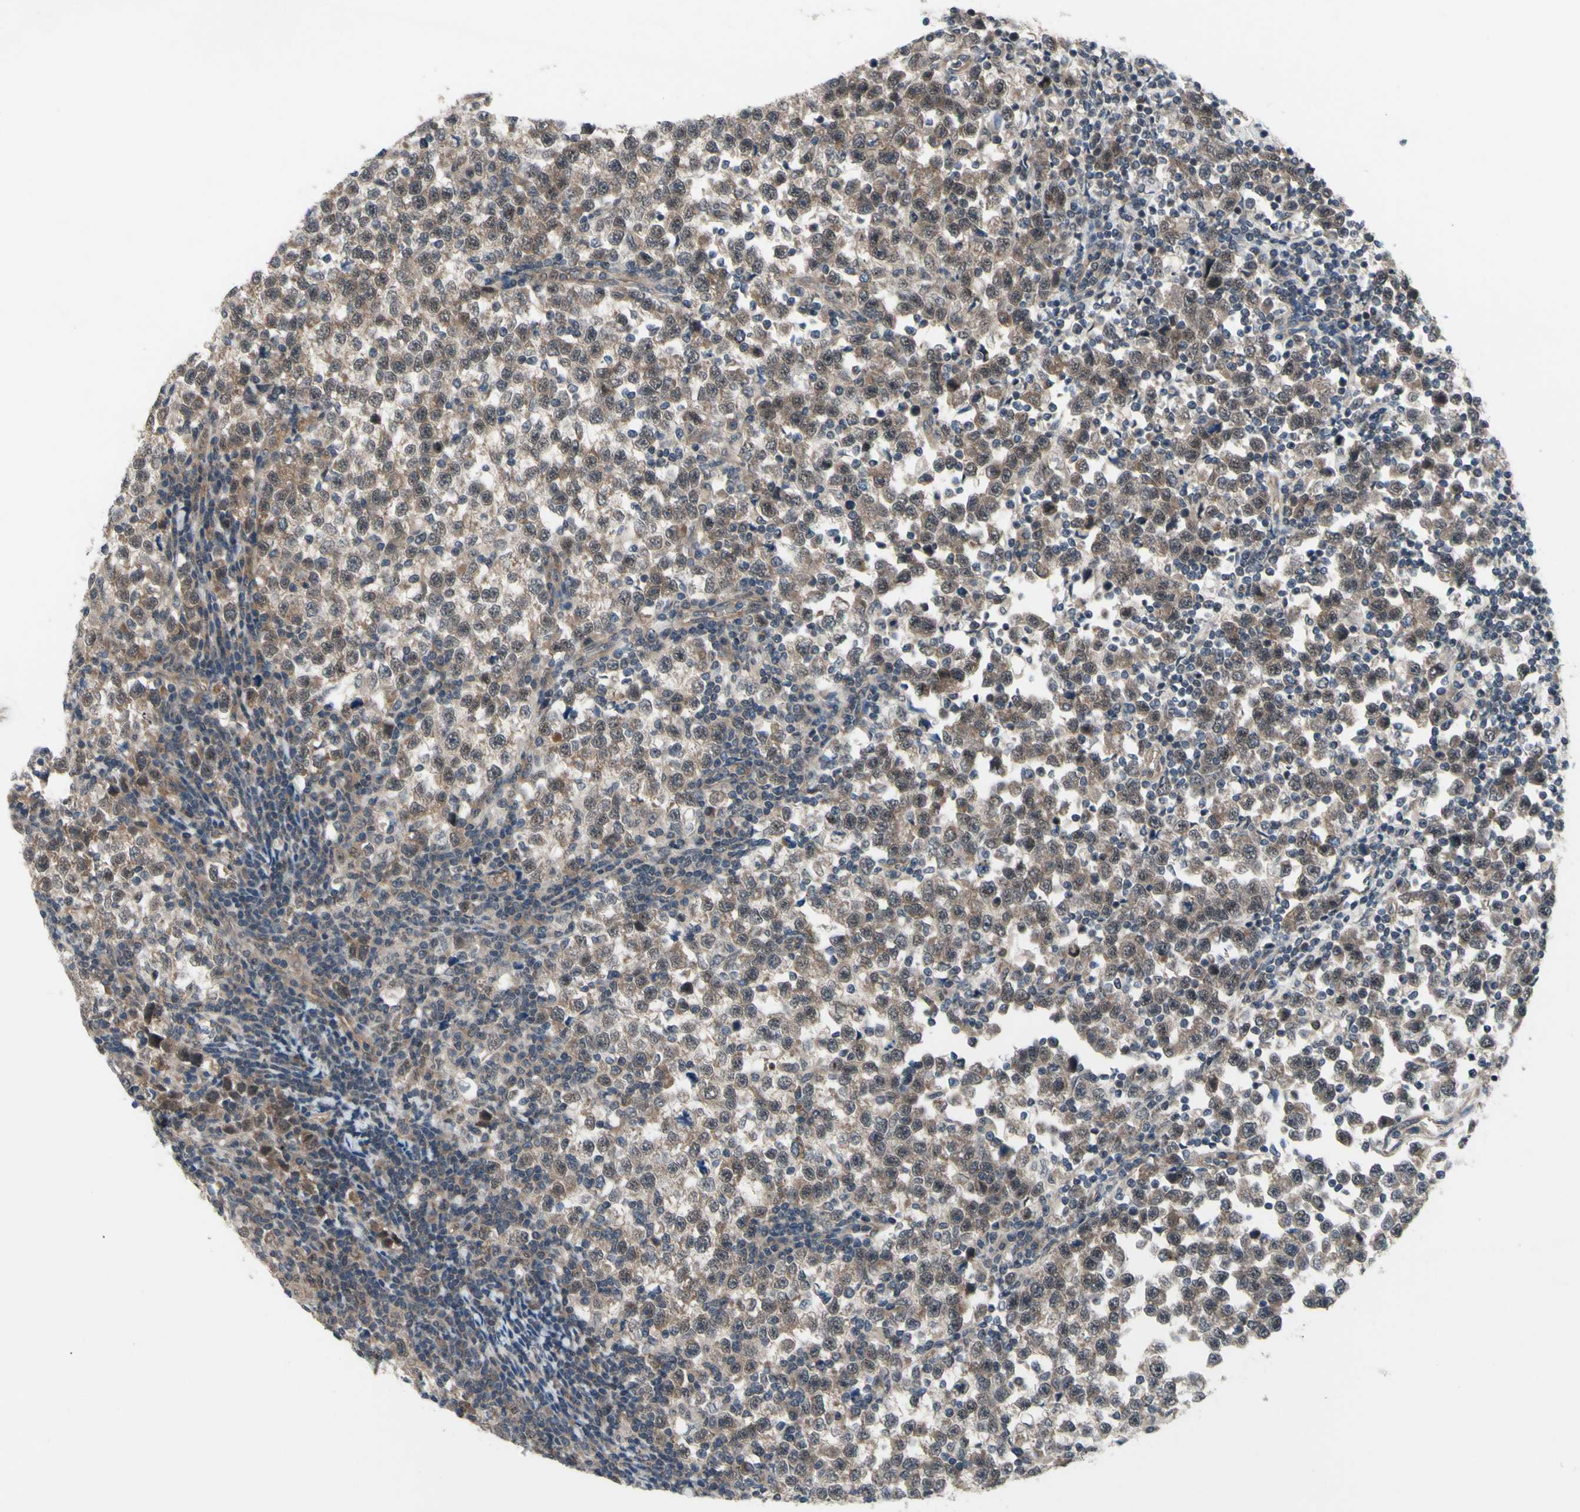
{"staining": {"intensity": "weak", "quantity": ">75%", "location": "cytoplasmic/membranous"}, "tissue": "testis cancer", "cell_type": "Tumor cells", "image_type": "cancer", "snomed": [{"axis": "morphology", "description": "Seminoma, NOS"}, {"axis": "topography", "description": "Testis"}], "caption": "A low amount of weak cytoplasmic/membranous positivity is identified in about >75% of tumor cells in testis cancer tissue.", "gene": "TRDMT1", "patient": {"sex": "male", "age": 43}}